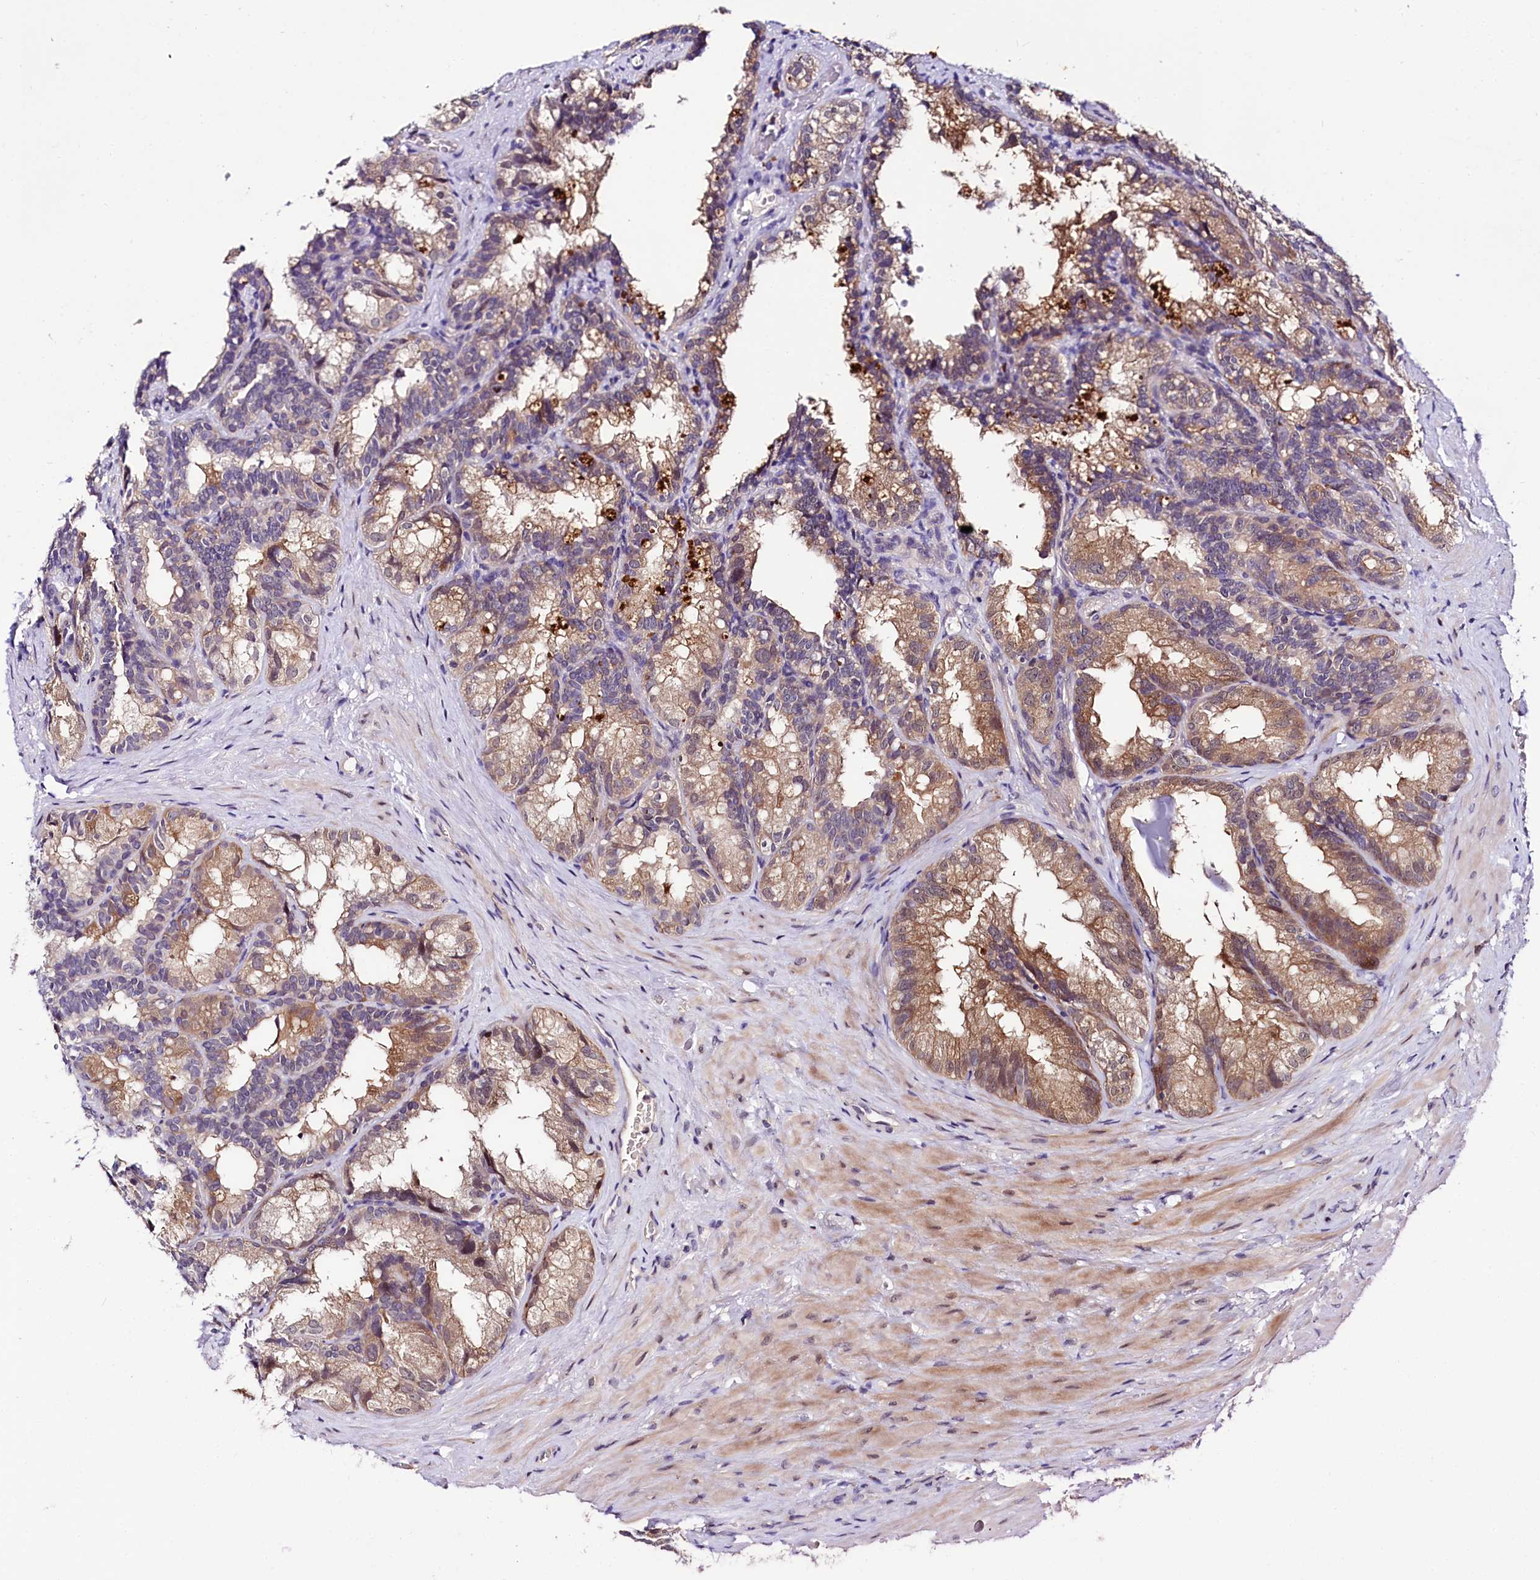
{"staining": {"intensity": "moderate", "quantity": ">75%", "location": "cytoplasmic/membranous"}, "tissue": "seminal vesicle", "cell_type": "Glandular cells", "image_type": "normal", "snomed": [{"axis": "morphology", "description": "Normal tissue, NOS"}, {"axis": "topography", "description": "Seminal veicle"}], "caption": "A brown stain highlights moderate cytoplasmic/membranous positivity of a protein in glandular cells of unremarkable human seminal vesicle. (DAB = brown stain, brightfield microscopy at high magnification).", "gene": "UBE3A", "patient": {"sex": "male", "age": 60}}